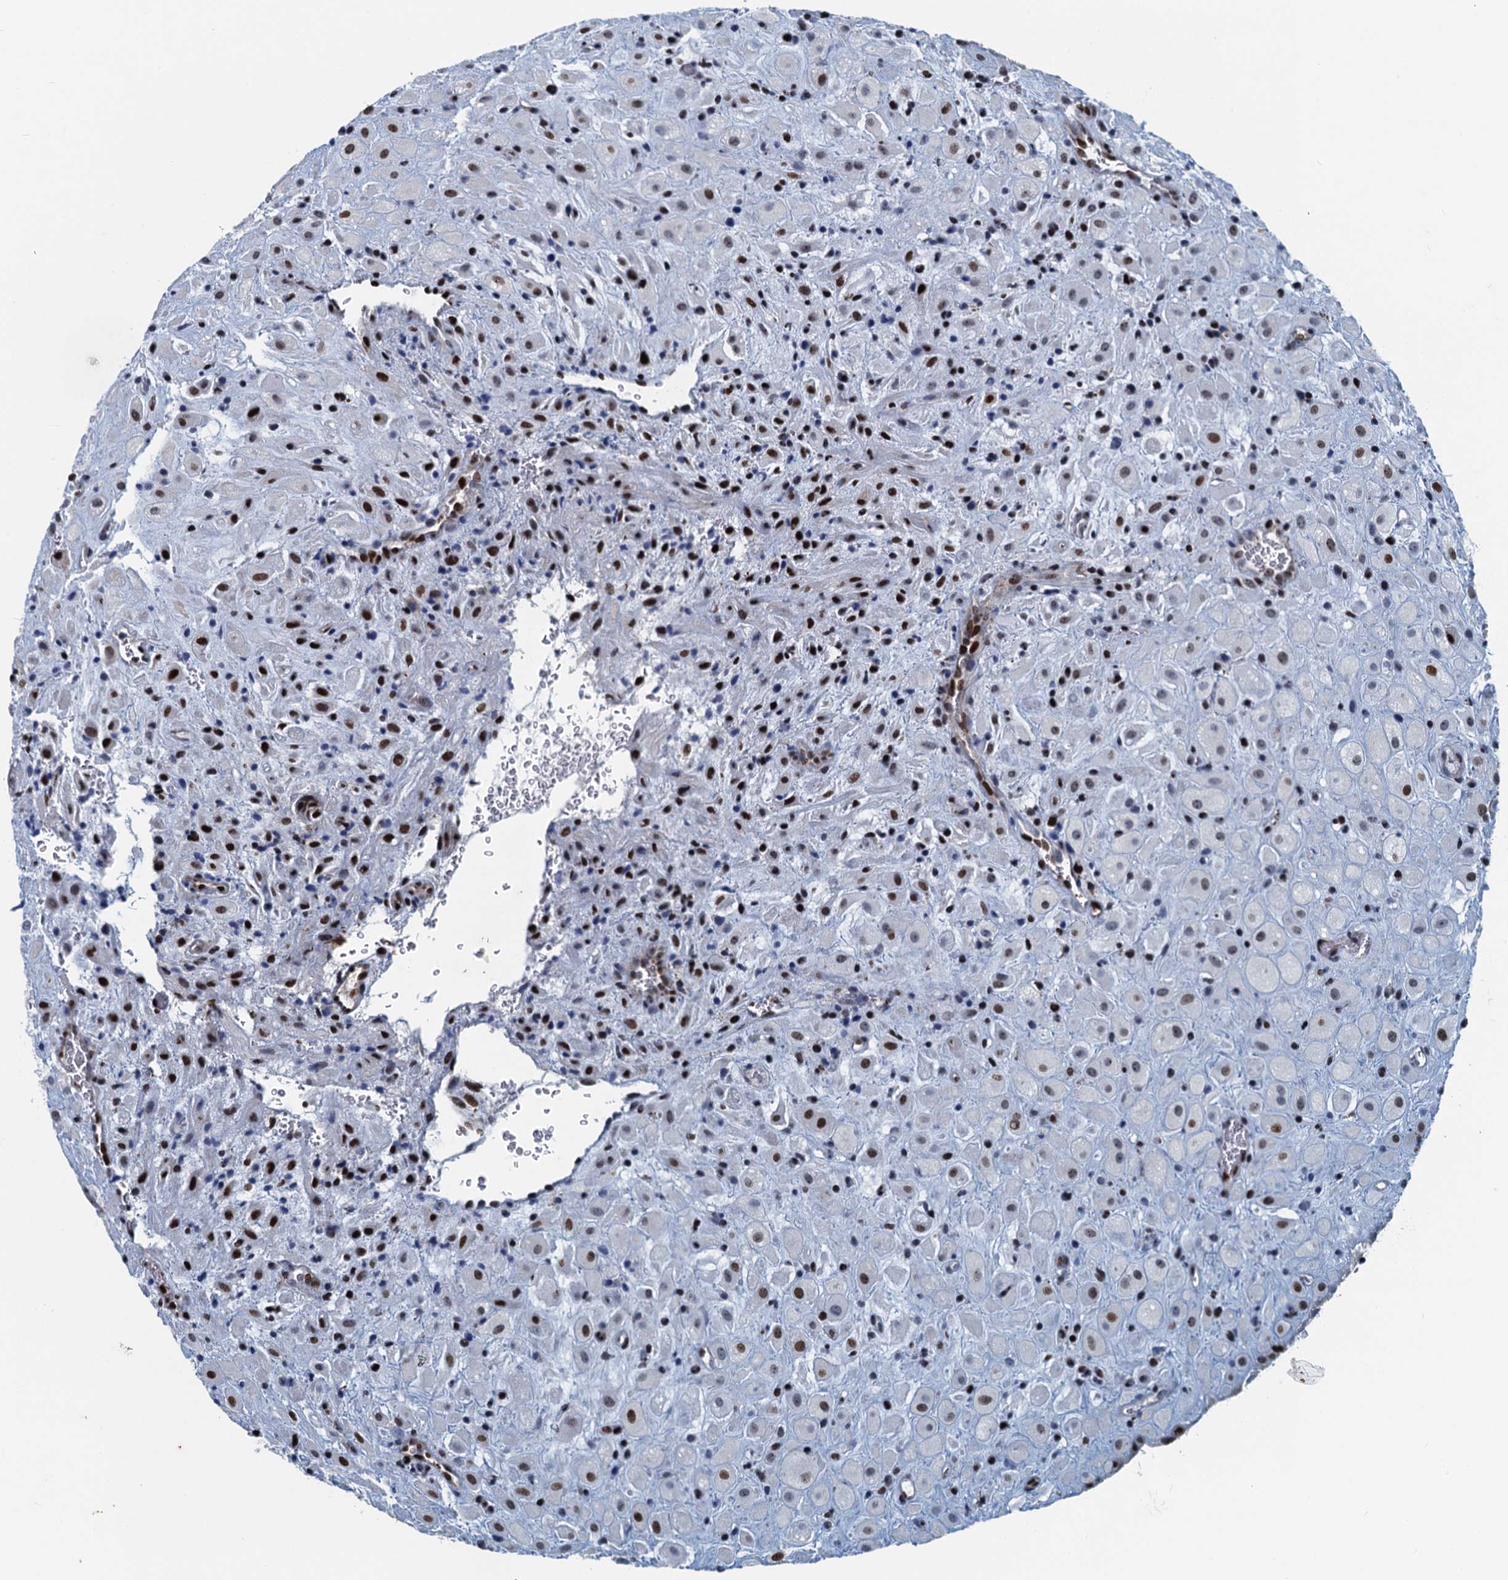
{"staining": {"intensity": "moderate", "quantity": "25%-75%", "location": "nuclear"}, "tissue": "placenta", "cell_type": "Decidual cells", "image_type": "normal", "snomed": [{"axis": "morphology", "description": "Normal tissue, NOS"}, {"axis": "topography", "description": "Placenta"}], "caption": "This photomicrograph demonstrates normal placenta stained with immunohistochemistry (IHC) to label a protein in brown. The nuclear of decidual cells show moderate positivity for the protein. Nuclei are counter-stained blue.", "gene": "ANKRD13D", "patient": {"sex": "female", "age": 35}}